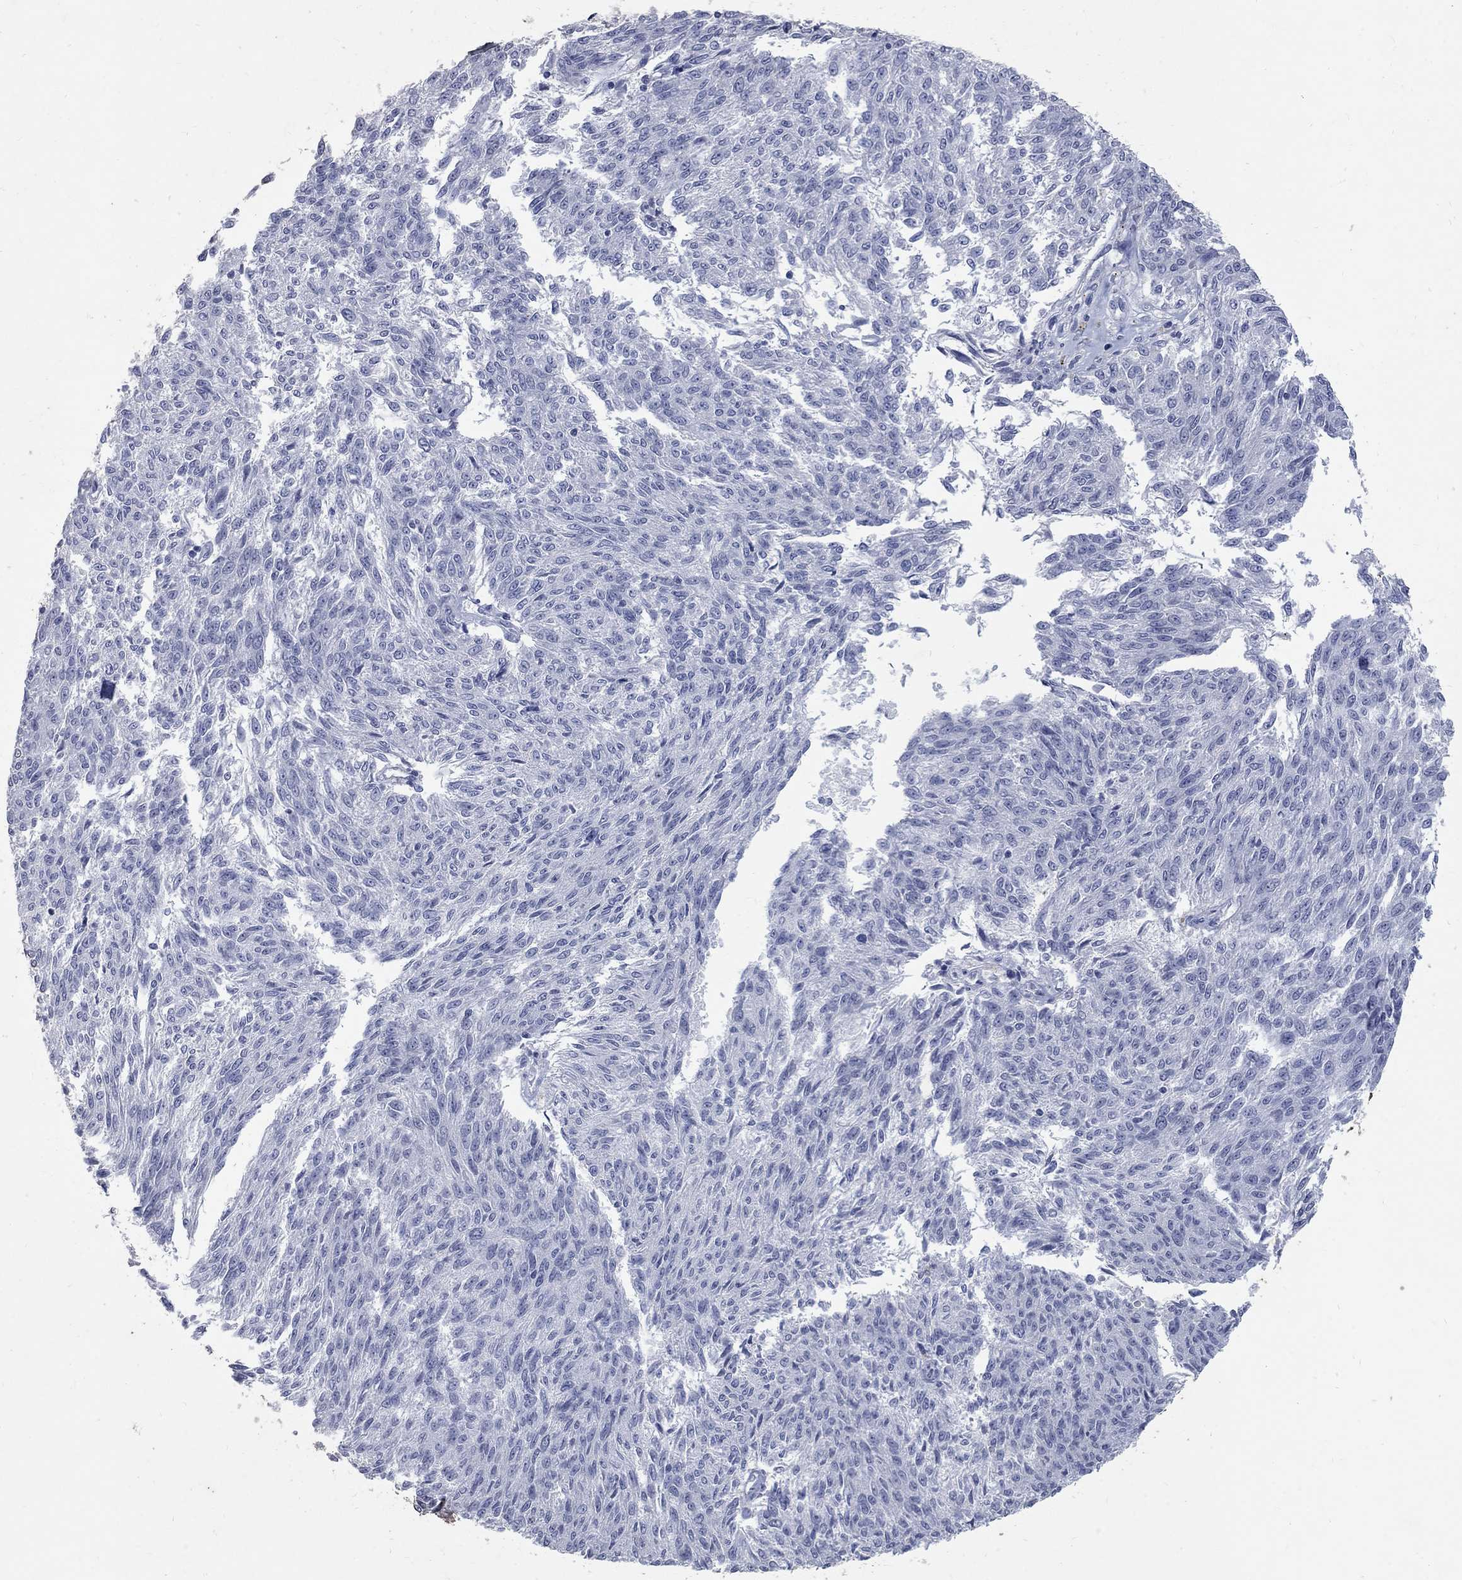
{"staining": {"intensity": "negative", "quantity": "none", "location": "none"}, "tissue": "melanoma", "cell_type": "Tumor cells", "image_type": "cancer", "snomed": [{"axis": "morphology", "description": "Malignant melanoma, NOS"}, {"axis": "topography", "description": "Skin"}], "caption": "This histopathology image is of melanoma stained with immunohistochemistry to label a protein in brown with the nuclei are counter-stained blue. There is no expression in tumor cells.", "gene": "RFTN2", "patient": {"sex": "female", "age": 72}}